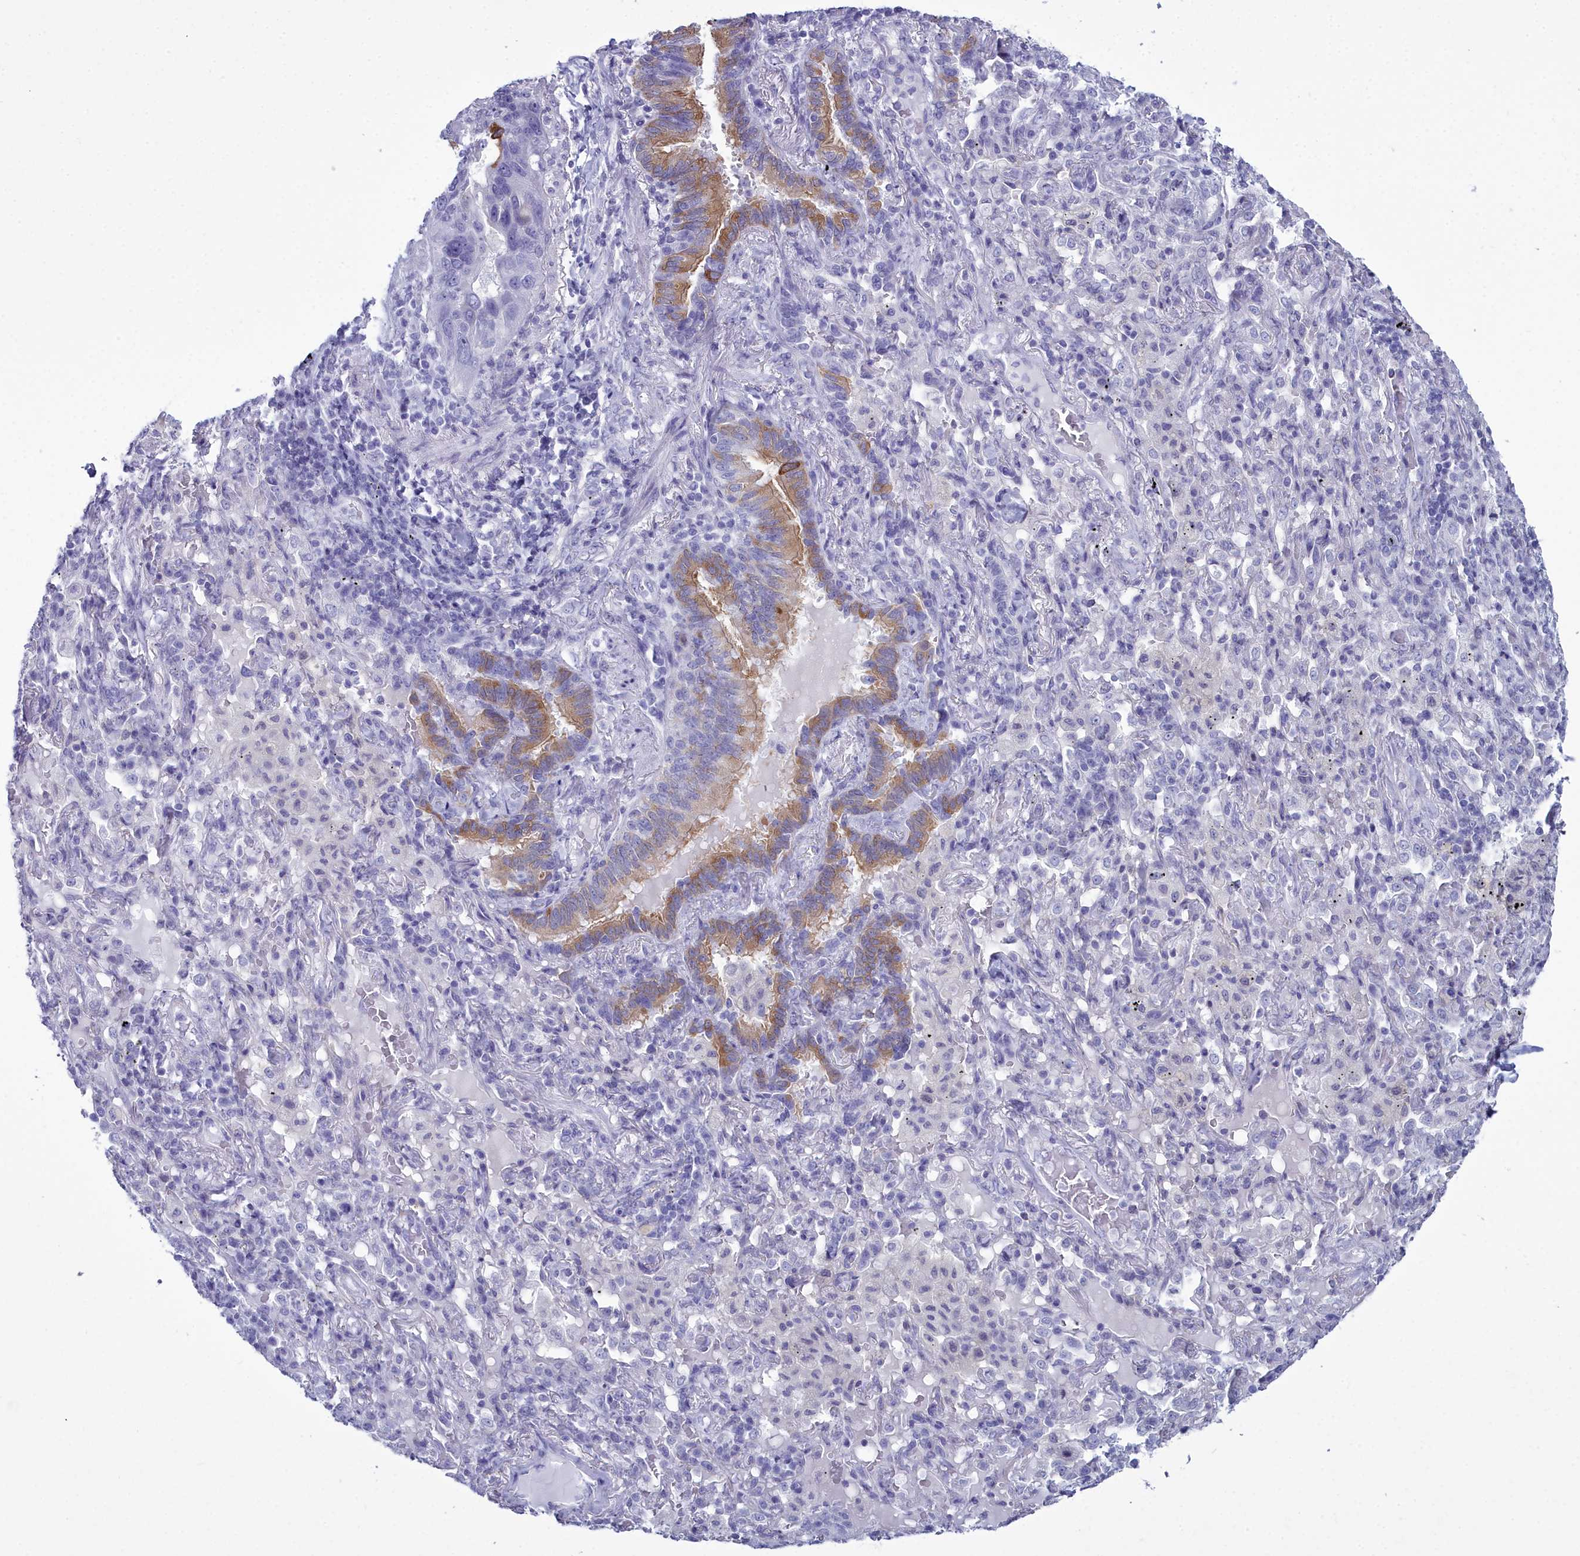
{"staining": {"intensity": "negative", "quantity": "none", "location": "none"}, "tissue": "lung cancer", "cell_type": "Tumor cells", "image_type": "cancer", "snomed": [{"axis": "morphology", "description": "Squamous cell carcinoma, NOS"}, {"axis": "topography", "description": "Lung"}], "caption": "The photomicrograph exhibits no significant staining in tumor cells of lung cancer. (Stains: DAB (3,3'-diaminobenzidine) immunohistochemistry (IHC) with hematoxylin counter stain, Microscopy: brightfield microscopy at high magnification).", "gene": "MAP6", "patient": {"sex": "female", "age": 70}}